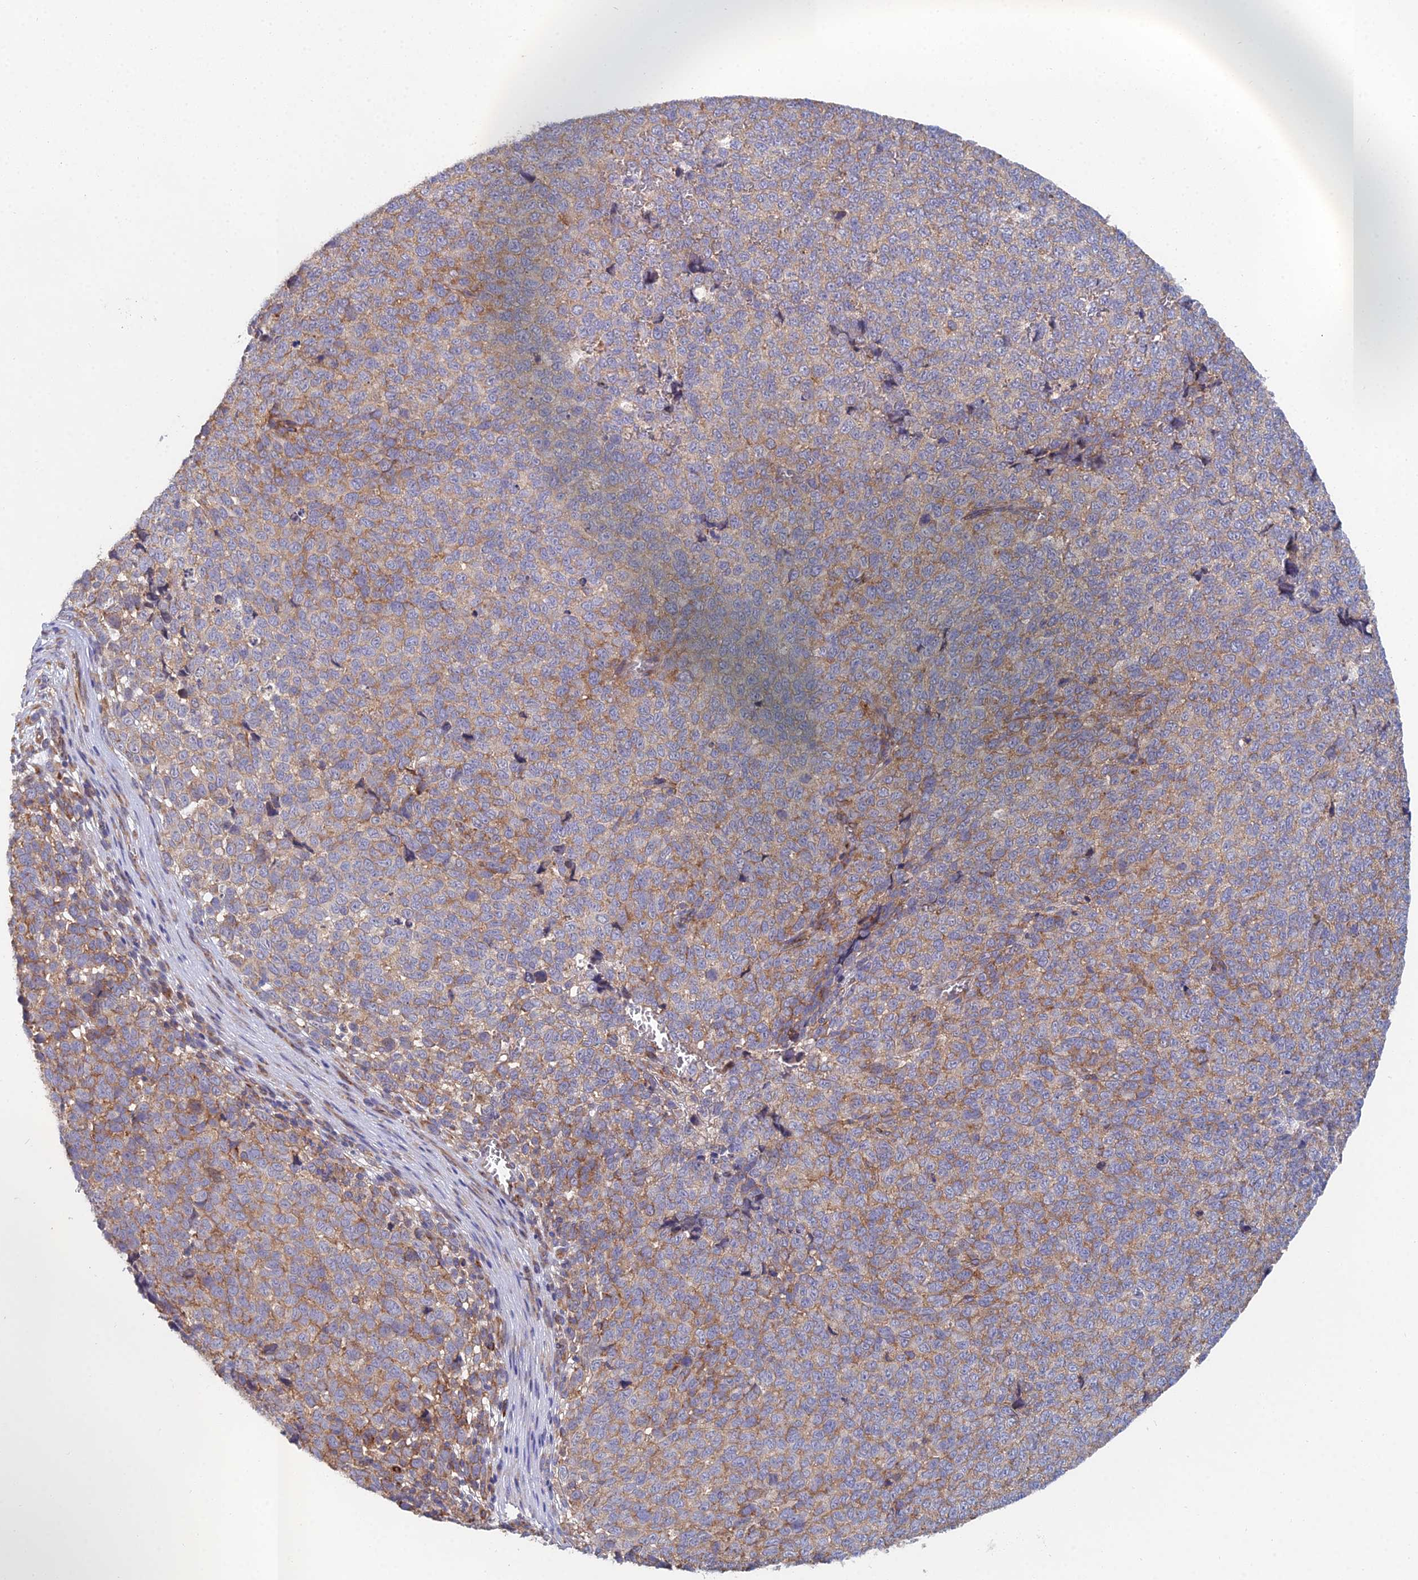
{"staining": {"intensity": "moderate", "quantity": "25%-75%", "location": "cytoplasmic/membranous"}, "tissue": "melanoma", "cell_type": "Tumor cells", "image_type": "cancer", "snomed": [{"axis": "morphology", "description": "Malignant melanoma, NOS"}, {"axis": "topography", "description": "Nose, NOS"}], "caption": "Melanoma stained for a protein exhibits moderate cytoplasmic/membranous positivity in tumor cells.", "gene": "ELOF1", "patient": {"sex": "female", "age": 48}}